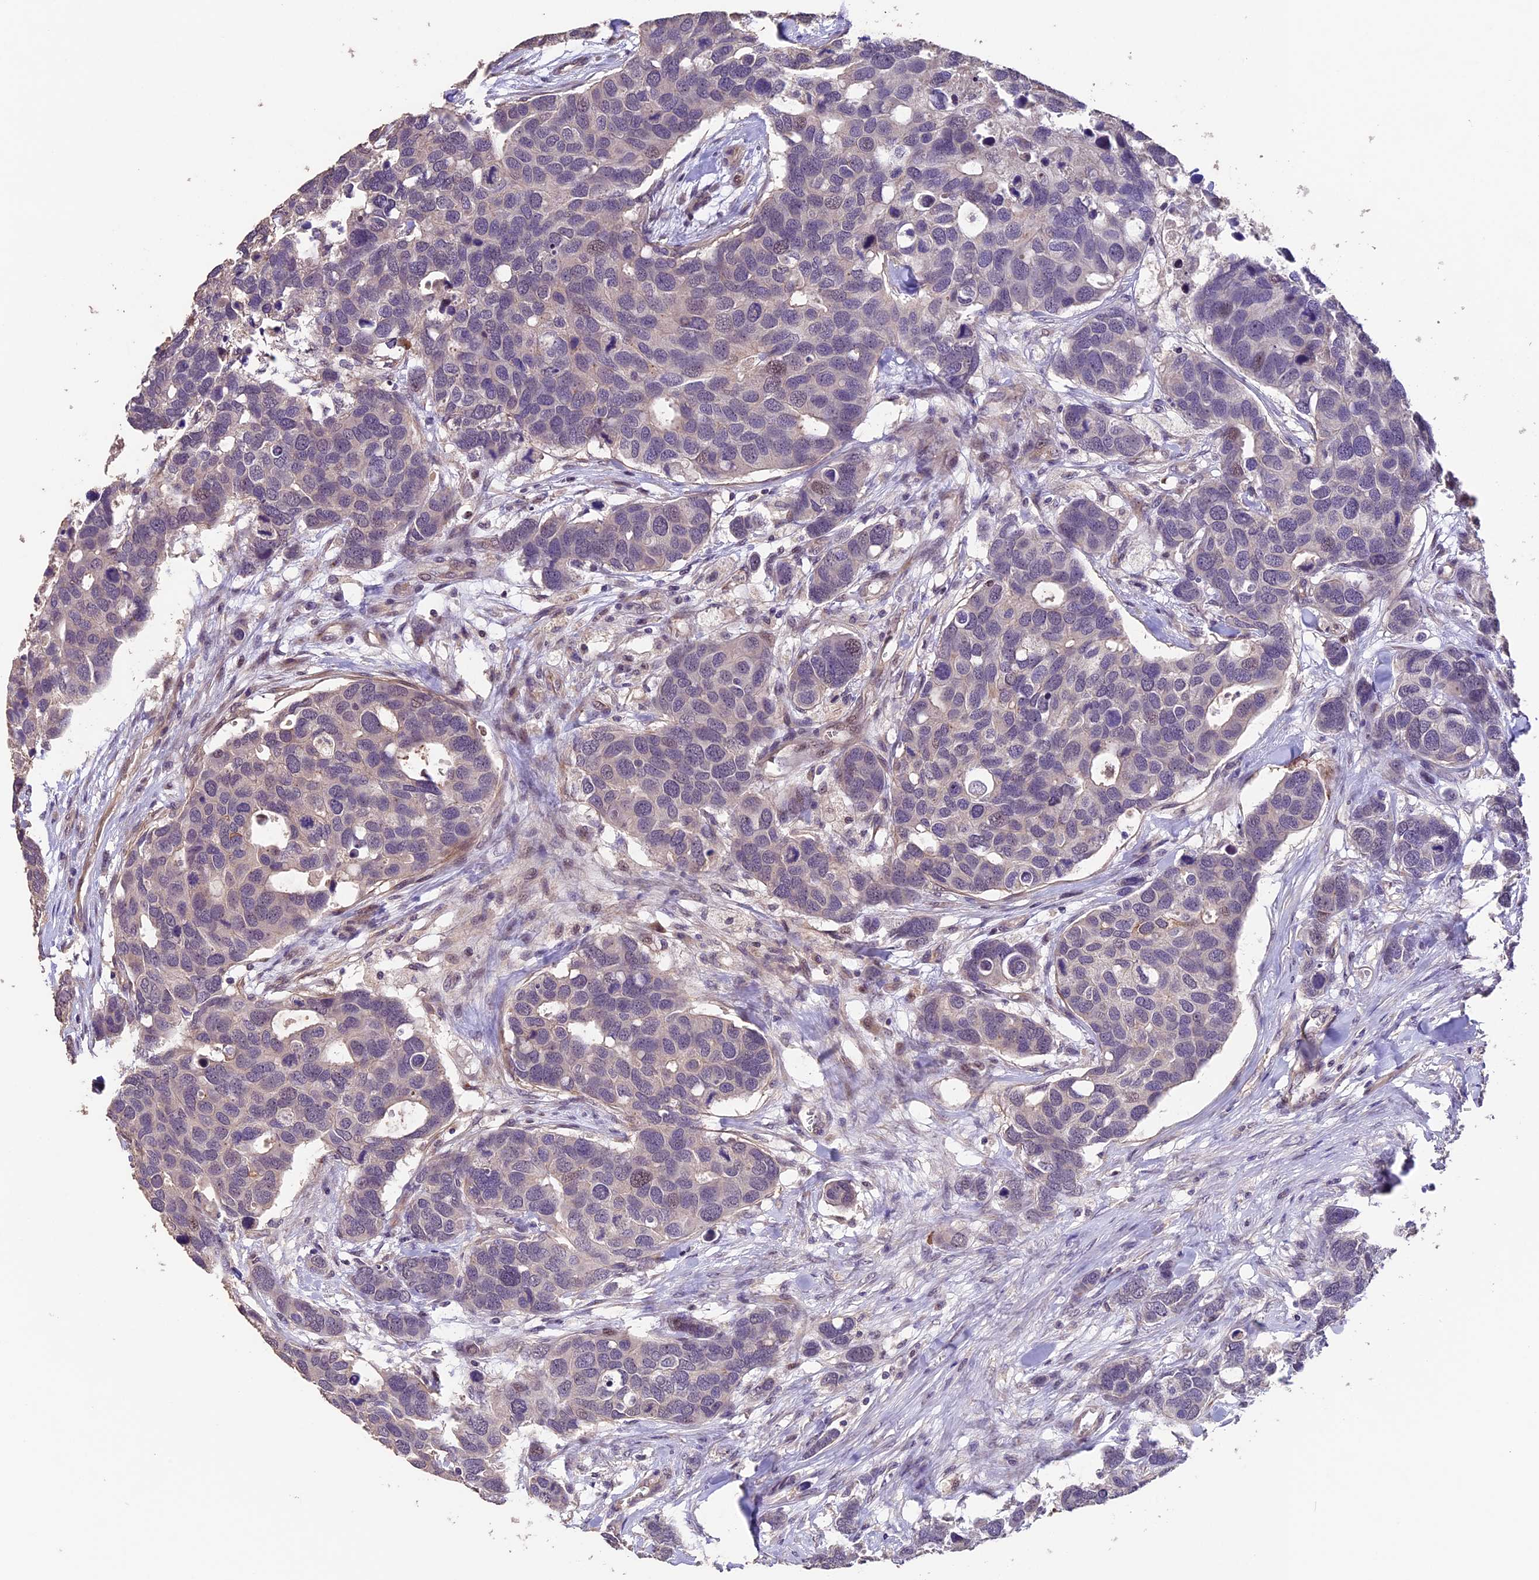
{"staining": {"intensity": "negative", "quantity": "none", "location": "none"}, "tissue": "breast cancer", "cell_type": "Tumor cells", "image_type": "cancer", "snomed": [{"axis": "morphology", "description": "Duct carcinoma"}, {"axis": "topography", "description": "Breast"}], "caption": "DAB immunohistochemical staining of human breast cancer (intraductal carcinoma) shows no significant expression in tumor cells.", "gene": "GNB5", "patient": {"sex": "female", "age": 83}}